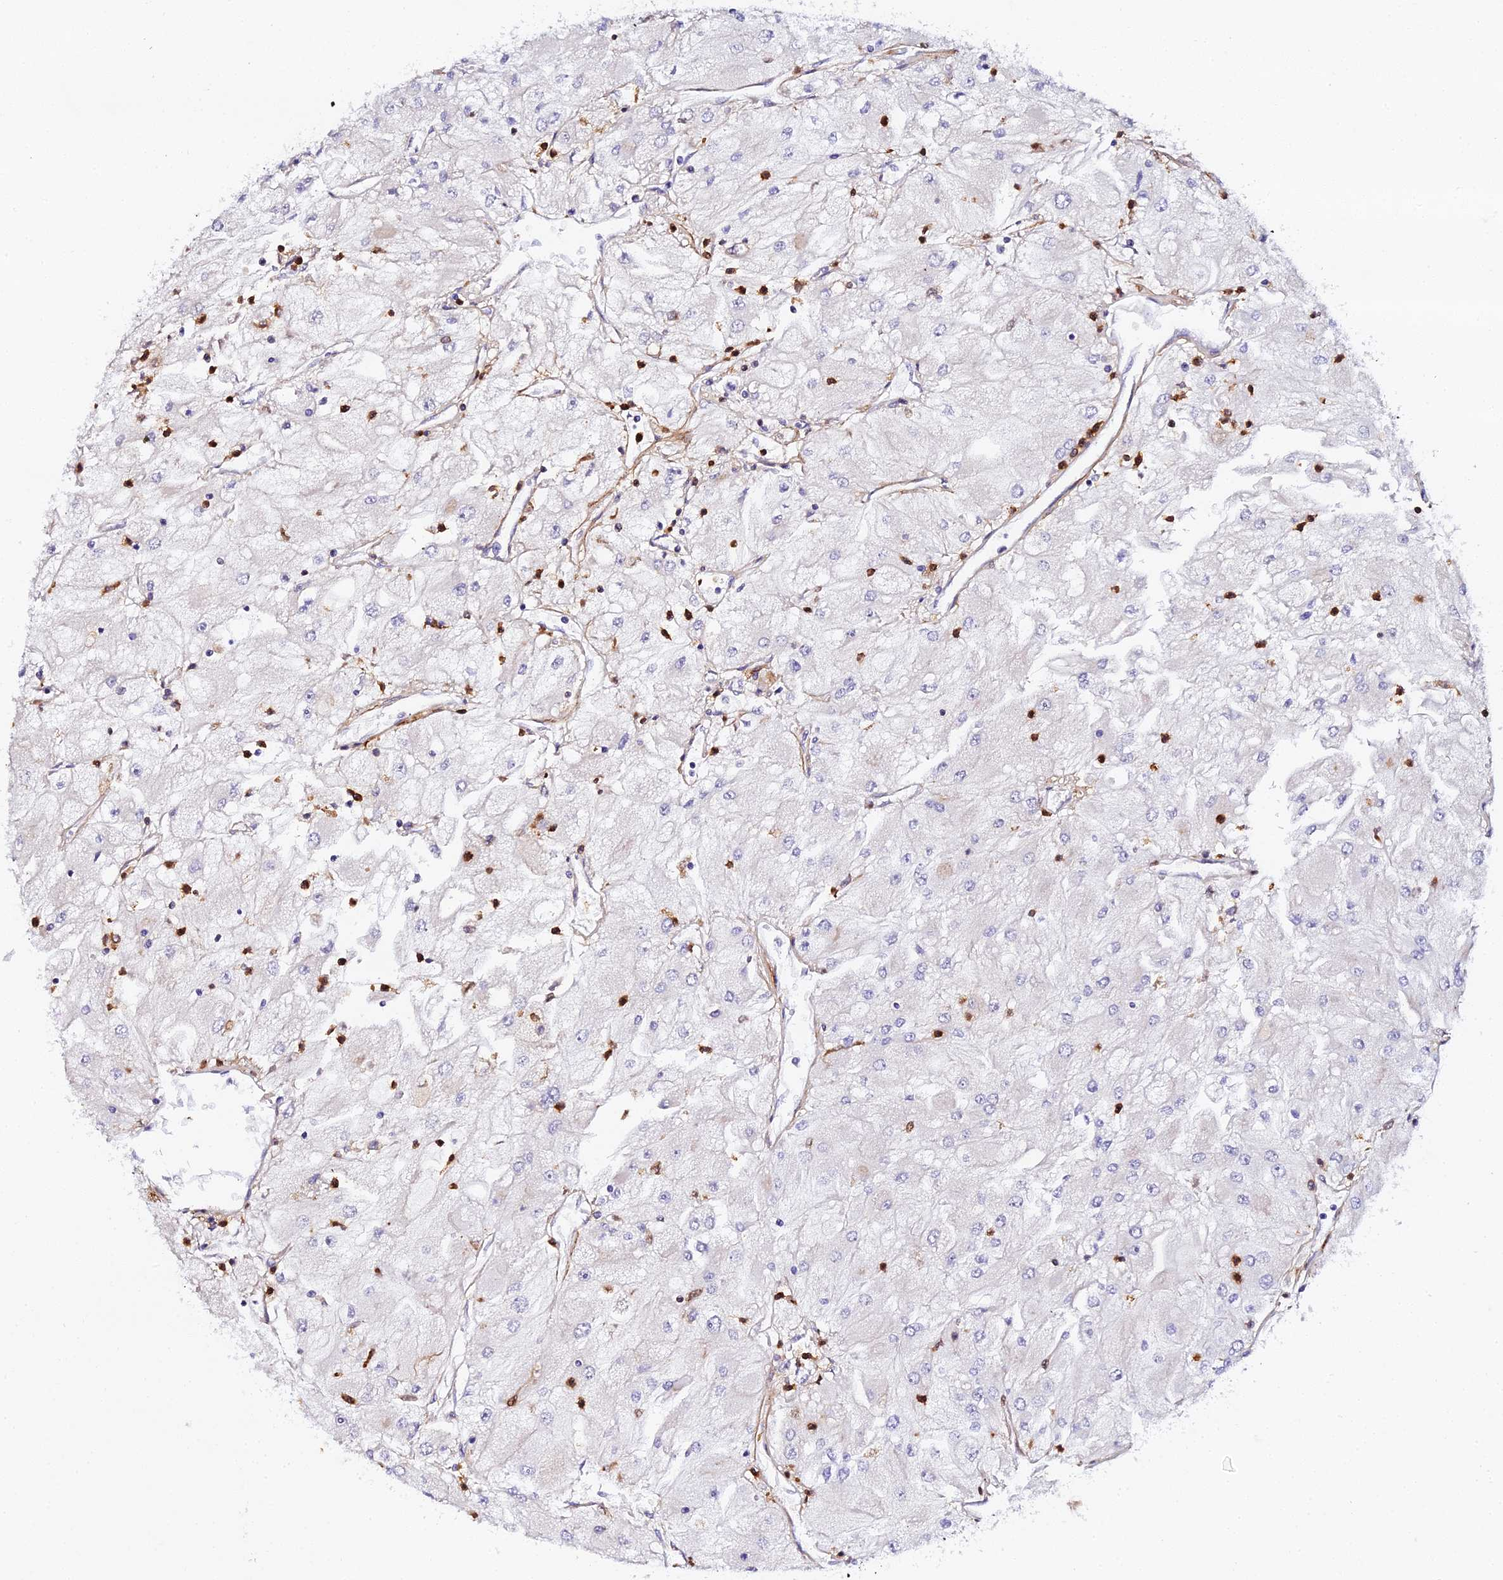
{"staining": {"intensity": "negative", "quantity": "none", "location": "none"}, "tissue": "renal cancer", "cell_type": "Tumor cells", "image_type": "cancer", "snomed": [{"axis": "morphology", "description": "Adenocarcinoma, NOS"}, {"axis": "topography", "description": "Kidney"}], "caption": "A photomicrograph of human renal cancer is negative for staining in tumor cells. (DAB (3,3'-diaminobenzidine) immunohistochemistry (IHC) with hematoxylin counter stain).", "gene": "IL4I1", "patient": {"sex": "male", "age": 80}}